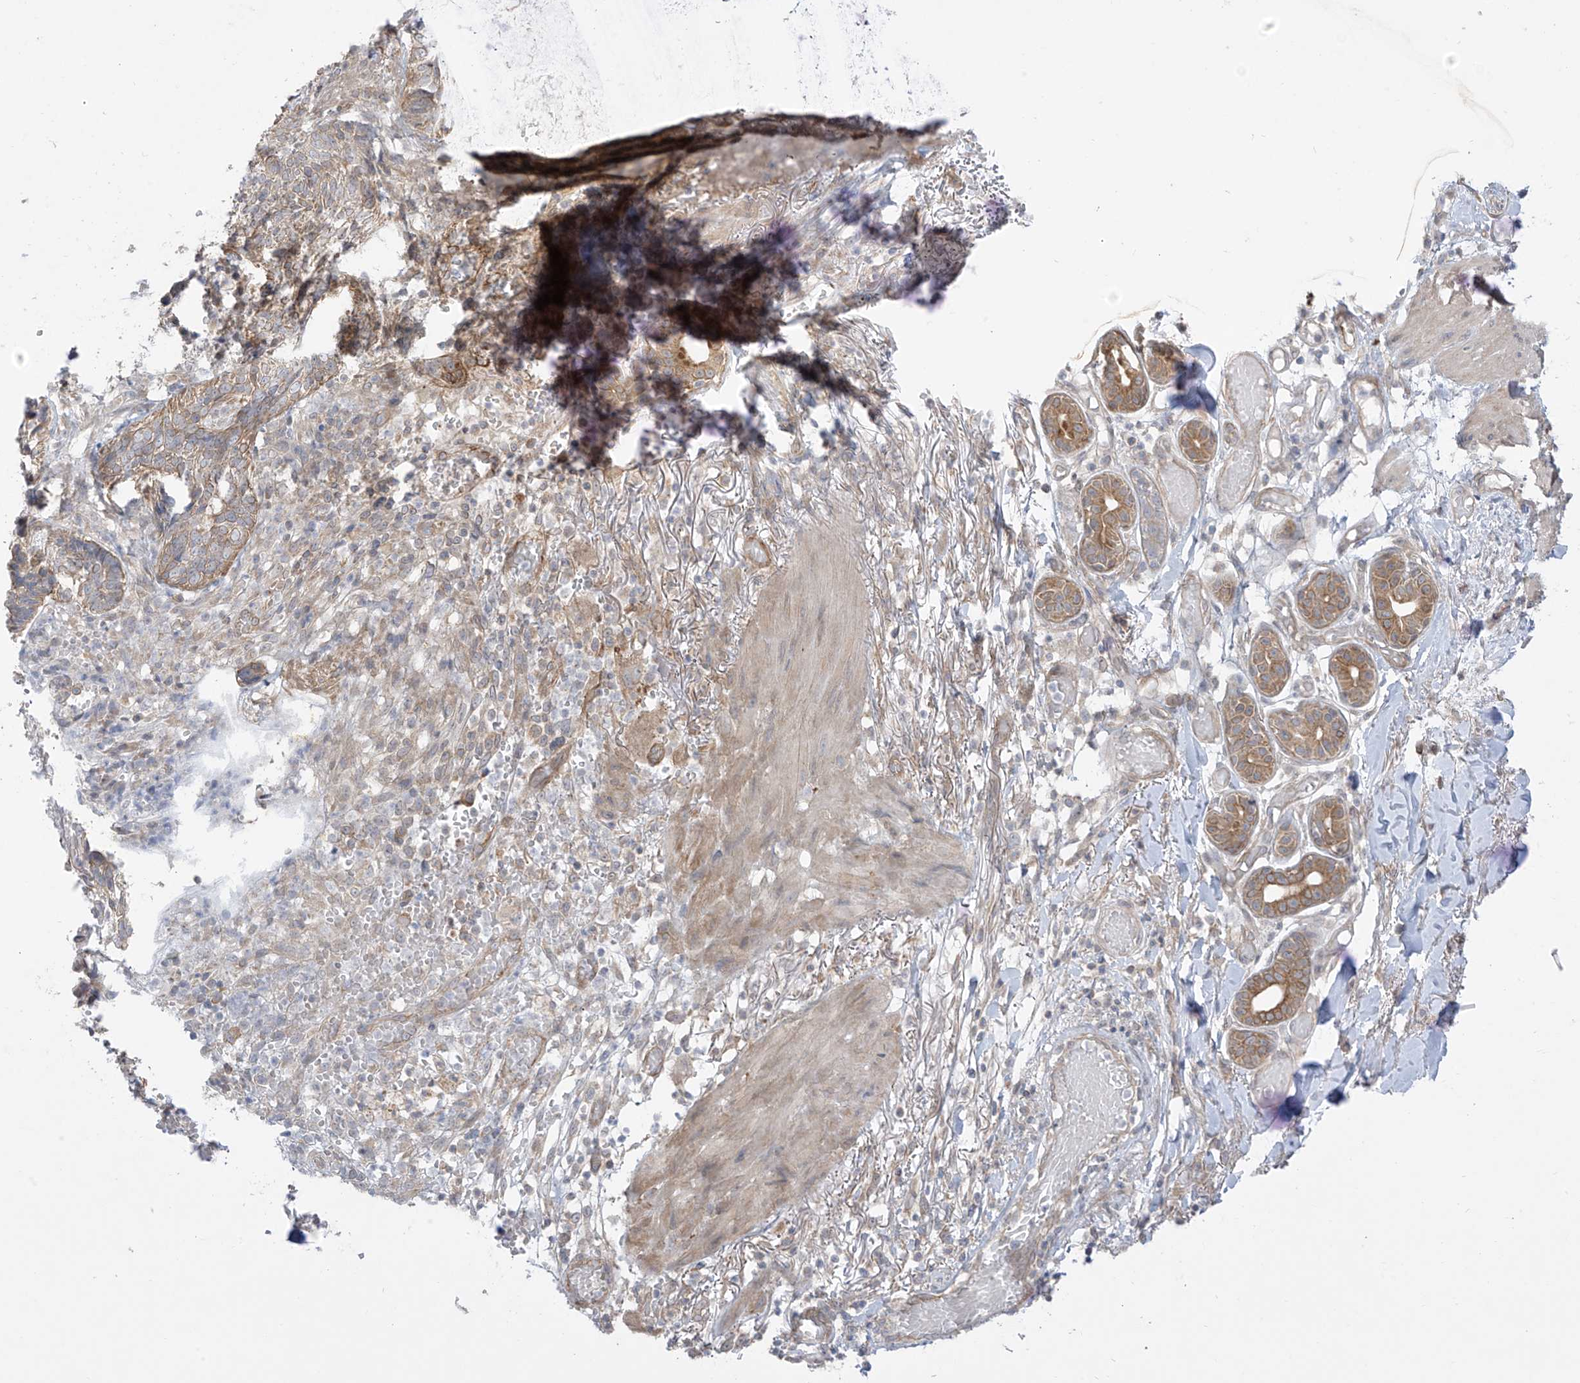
{"staining": {"intensity": "moderate", "quantity": ">75%", "location": "cytoplasmic/membranous"}, "tissue": "skin cancer", "cell_type": "Tumor cells", "image_type": "cancer", "snomed": [{"axis": "morphology", "description": "Normal tissue, NOS"}, {"axis": "morphology", "description": "Basal cell carcinoma"}, {"axis": "topography", "description": "Skin"}], "caption": "Brown immunohistochemical staining in human skin cancer (basal cell carcinoma) reveals moderate cytoplasmic/membranous staining in about >75% of tumor cells. The protein is stained brown, and the nuclei are stained in blue (DAB (3,3'-diaminobenzidine) IHC with brightfield microscopy, high magnification).", "gene": "EIPR1", "patient": {"sex": "male", "age": 64}}